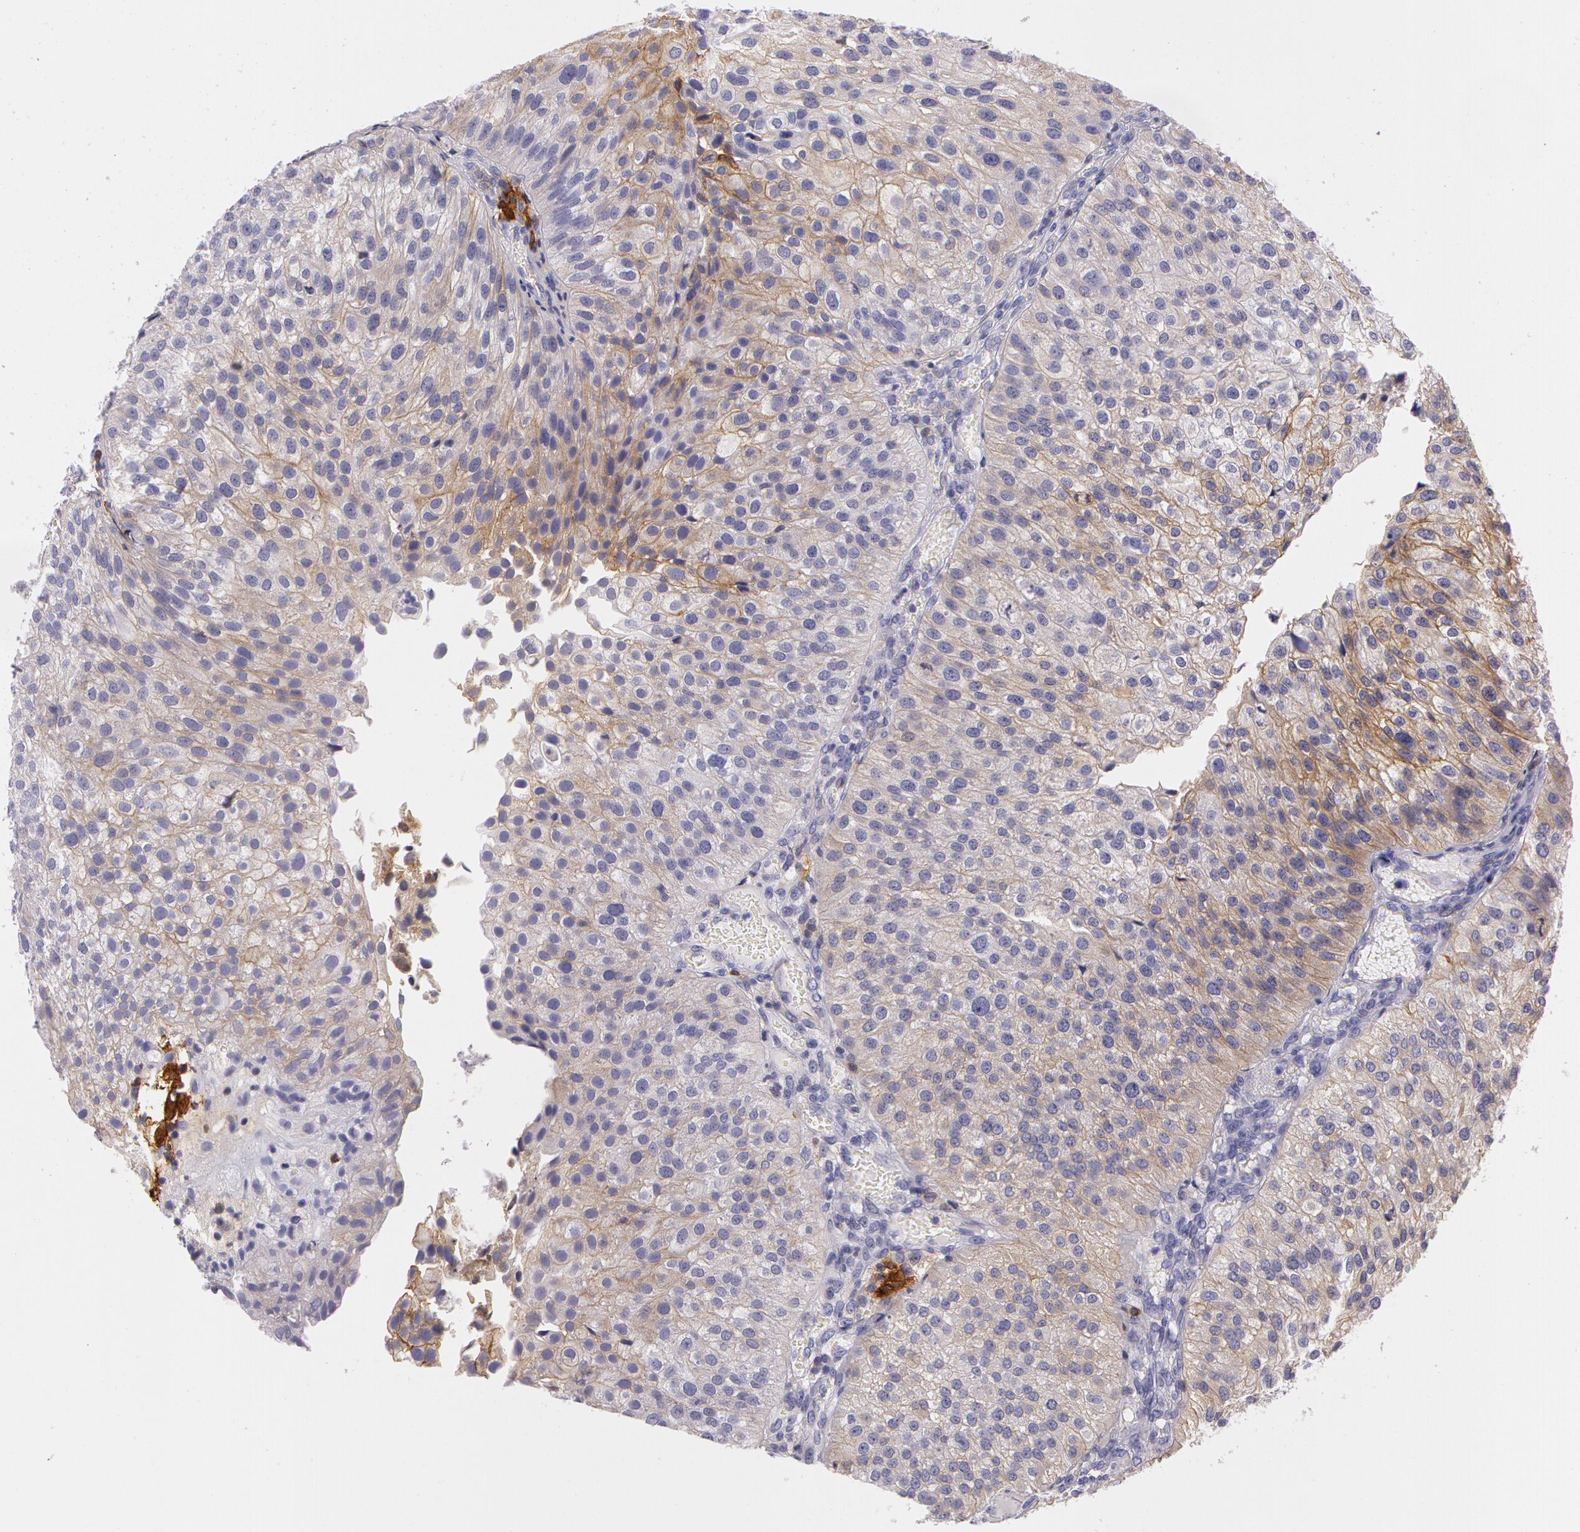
{"staining": {"intensity": "strong", "quantity": ">75%", "location": "cytoplasmic/membranous"}, "tissue": "urothelial cancer", "cell_type": "Tumor cells", "image_type": "cancer", "snomed": [{"axis": "morphology", "description": "Urothelial carcinoma, Low grade"}, {"axis": "topography", "description": "Urinary bladder"}], "caption": "Urothelial carcinoma (low-grade) was stained to show a protein in brown. There is high levels of strong cytoplasmic/membranous expression in approximately >75% of tumor cells.", "gene": "LY75", "patient": {"sex": "female", "age": 89}}